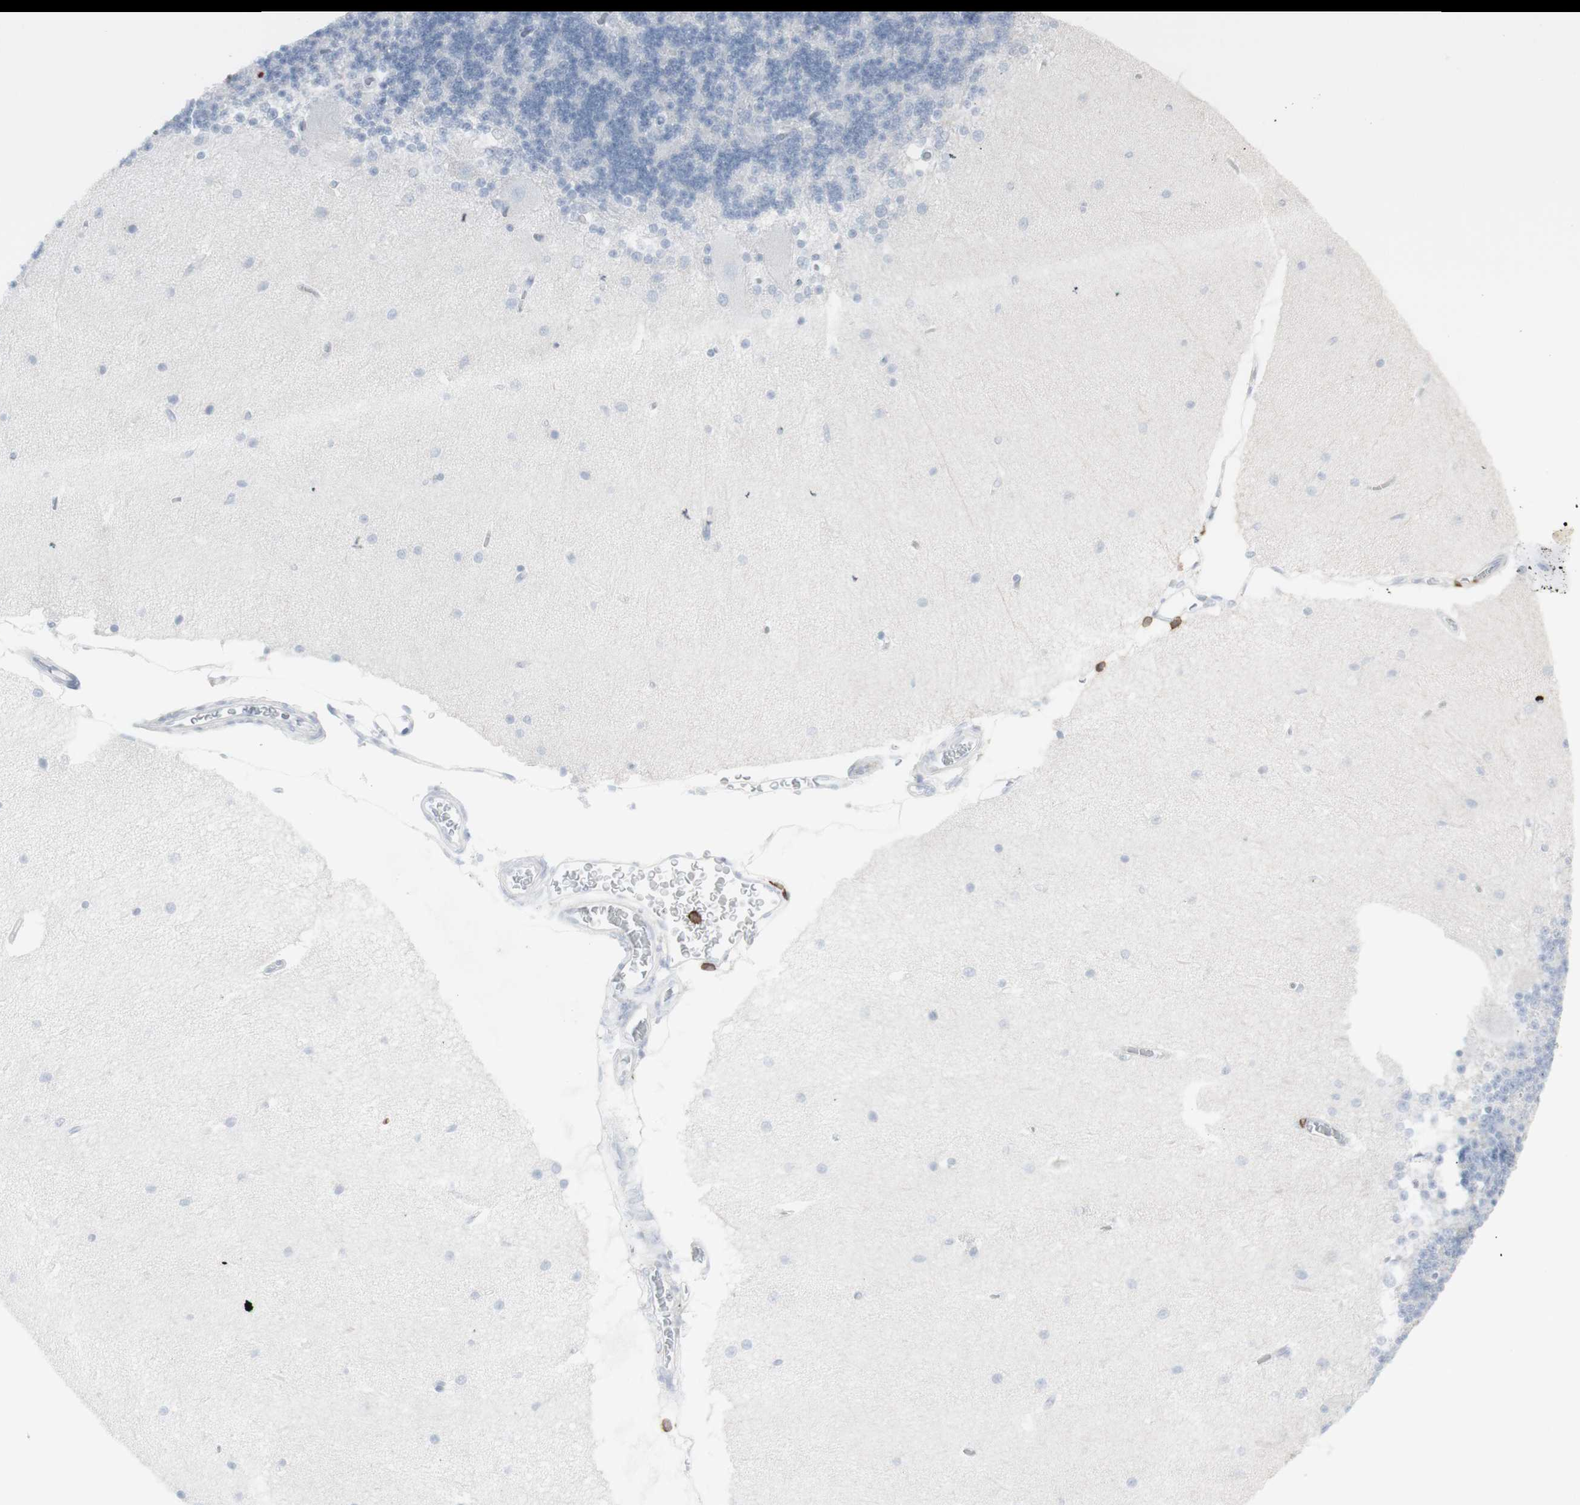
{"staining": {"intensity": "negative", "quantity": "none", "location": "none"}, "tissue": "cerebellum", "cell_type": "Cells in granular layer", "image_type": "normal", "snomed": [{"axis": "morphology", "description": "Normal tissue, NOS"}, {"axis": "topography", "description": "Cerebellum"}], "caption": "This is an immunohistochemistry (IHC) histopathology image of normal cerebellum. There is no staining in cells in granular layer.", "gene": "CD247", "patient": {"sex": "female", "age": 54}}